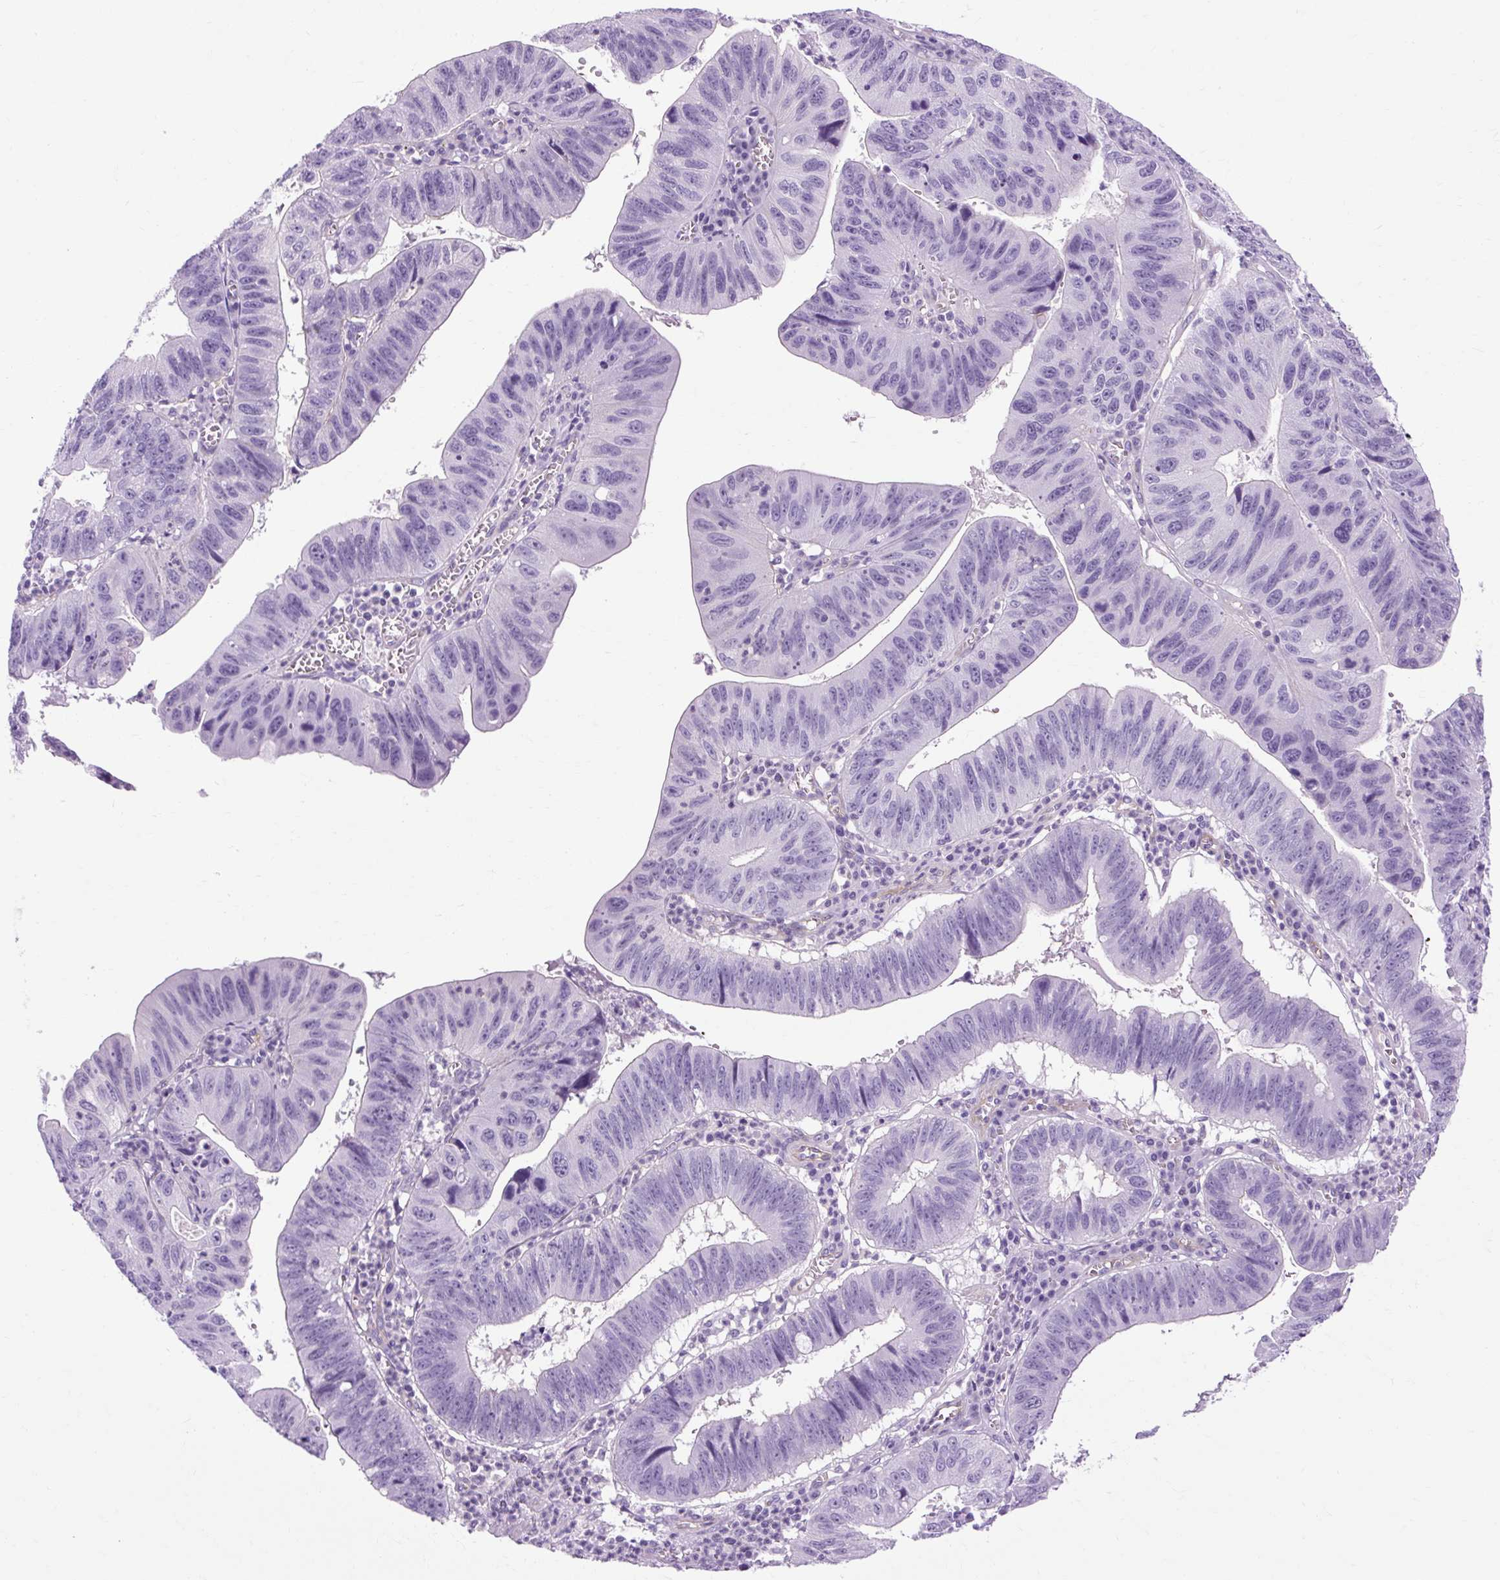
{"staining": {"intensity": "negative", "quantity": "none", "location": "none"}, "tissue": "stomach cancer", "cell_type": "Tumor cells", "image_type": "cancer", "snomed": [{"axis": "morphology", "description": "Adenocarcinoma, NOS"}, {"axis": "topography", "description": "Stomach"}], "caption": "This is an immunohistochemistry (IHC) micrograph of stomach cancer. There is no positivity in tumor cells.", "gene": "OOEP", "patient": {"sex": "male", "age": 59}}